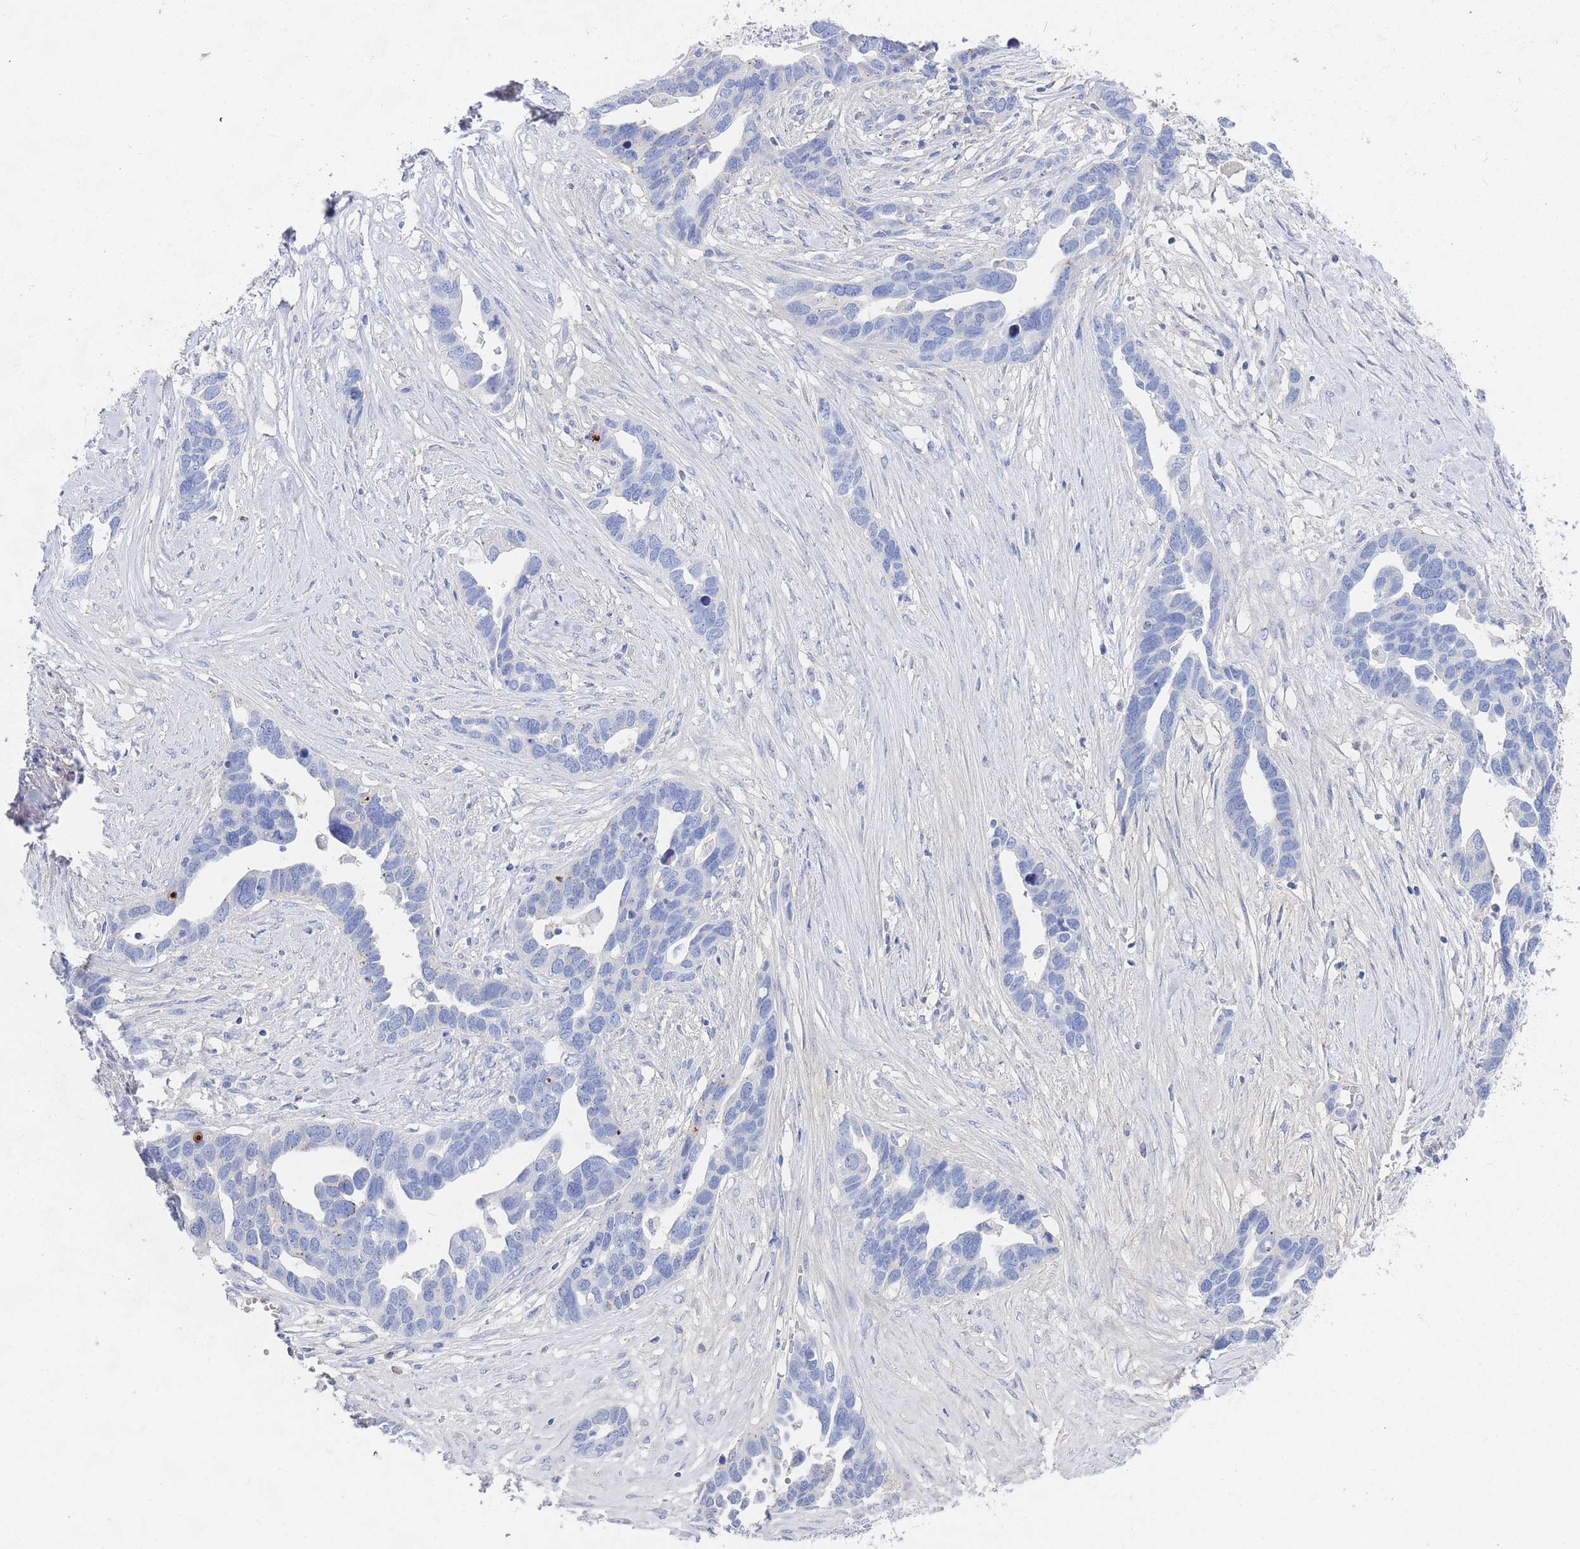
{"staining": {"intensity": "negative", "quantity": "none", "location": "none"}, "tissue": "ovarian cancer", "cell_type": "Tumor cells", "image_type": "cancer", "snomed": [{"axis": "morphology", "description": "Cystadenocarcinoma, serous, NOS"}, {"axis": "topography", "description": "Ovary"}], "caption": "Immunohistochemistry micrograph of human serous cystadenocarcinoma (ovarian) stained for a protein (brown), which reveals no expression in tumor cells.", "gene": "SLC25A35", "patient": {"sex": "female", "age": 54}}